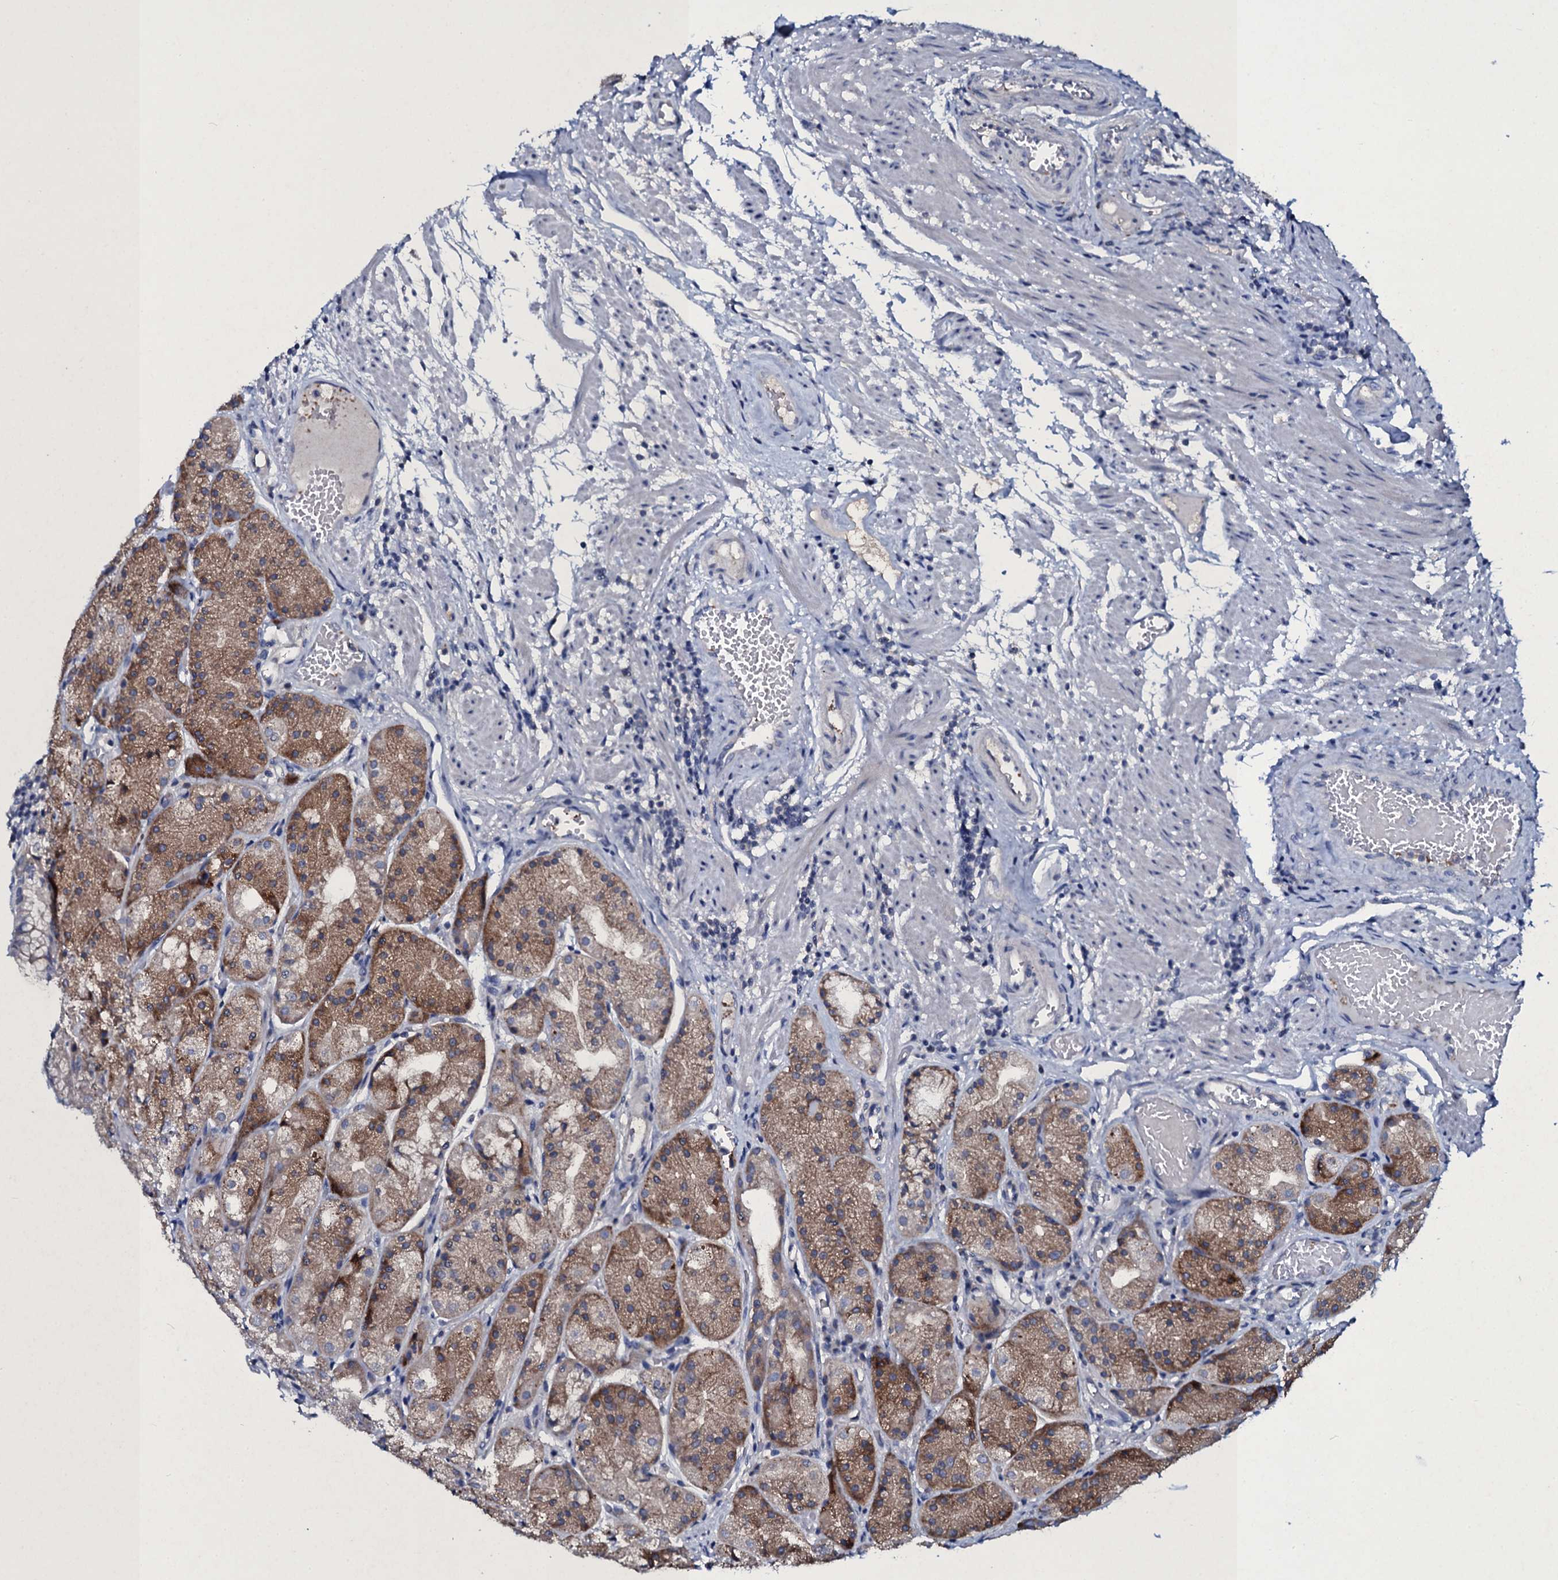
{"staining": {"intensity": "moderate", "quantity": ">75%", "location": "cytoplasmic/membranous"}, "tissue": "stomach", "cell_type": "Glandular cells", "image_type": "normal", "snomed": [{"axis": "morphology", "description": "Normal tissue, NOS"}, {"axis": "topography", "description": "Stomach, upper"}], "caption": "Stomach stained with DAB immunohistochemistry (IHC) shows medium levels of moderate cytoplasmic/membranous staining in about >75% of glandular cells. (IHC, brightfield microscopy, high magnification).", "gene": "TPGS2", "patient": {"sex": "male", "age": 72}}